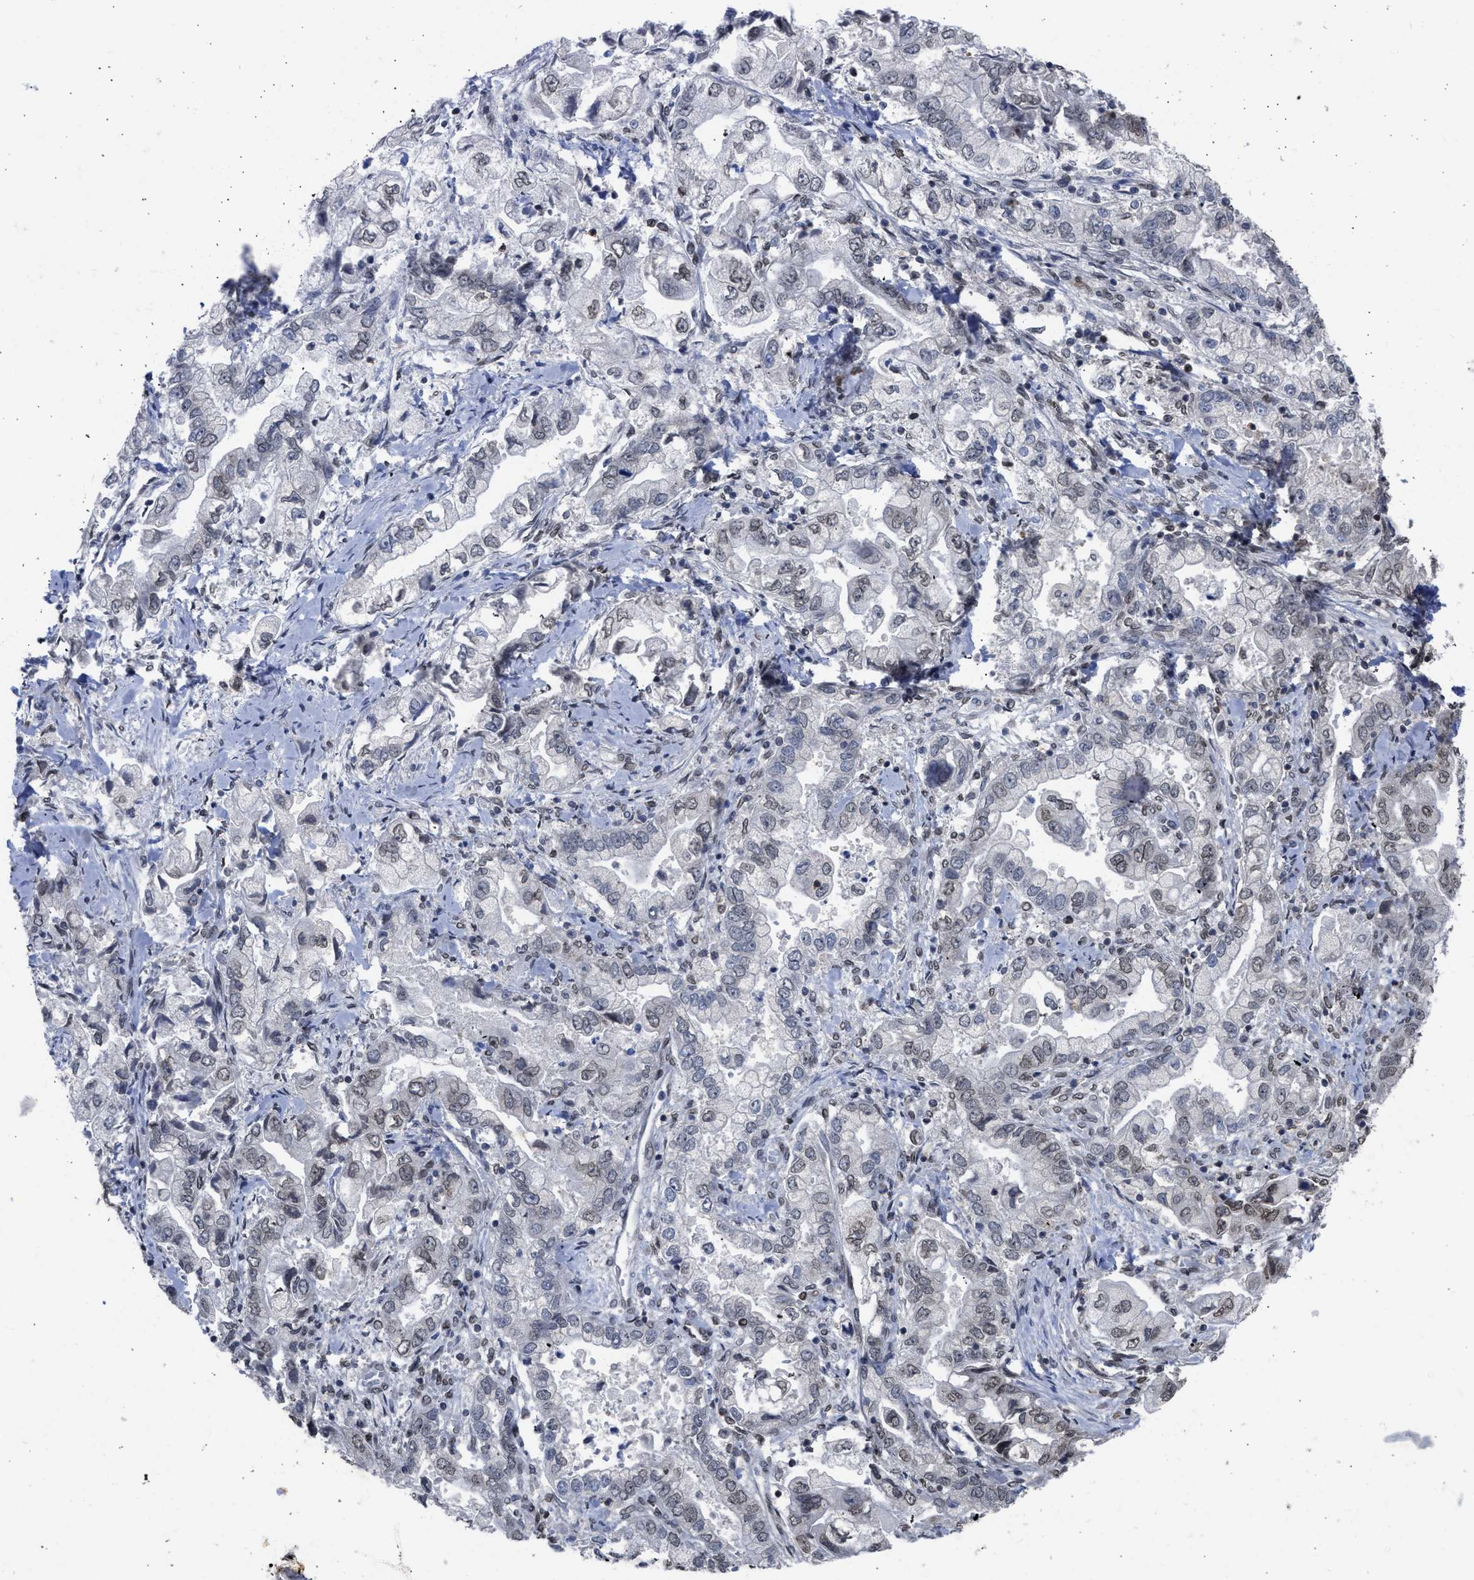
{"staining": {"intensity": "weak", "quantity": "<25%", "location": "cytoplasmic/membranous,nuclear"}, "tissue": "stomach cancer", "cell_type": "Tumor cells", "image_type": "cancer", "snomed": [{"axis": "morphology", "description": "Normal tissue, NOS"}, {"axis": "morphology", "description": "Adenocarcinoma, NOS"}, {"axis": "topography", "description": "Stomach"}], "caption": "Stomach cancer was stained to show a protein in brown. There is no significant positivity in tumor cells.", "gene": "NUP35", "patient": {"sex": "male", "age": 62}}